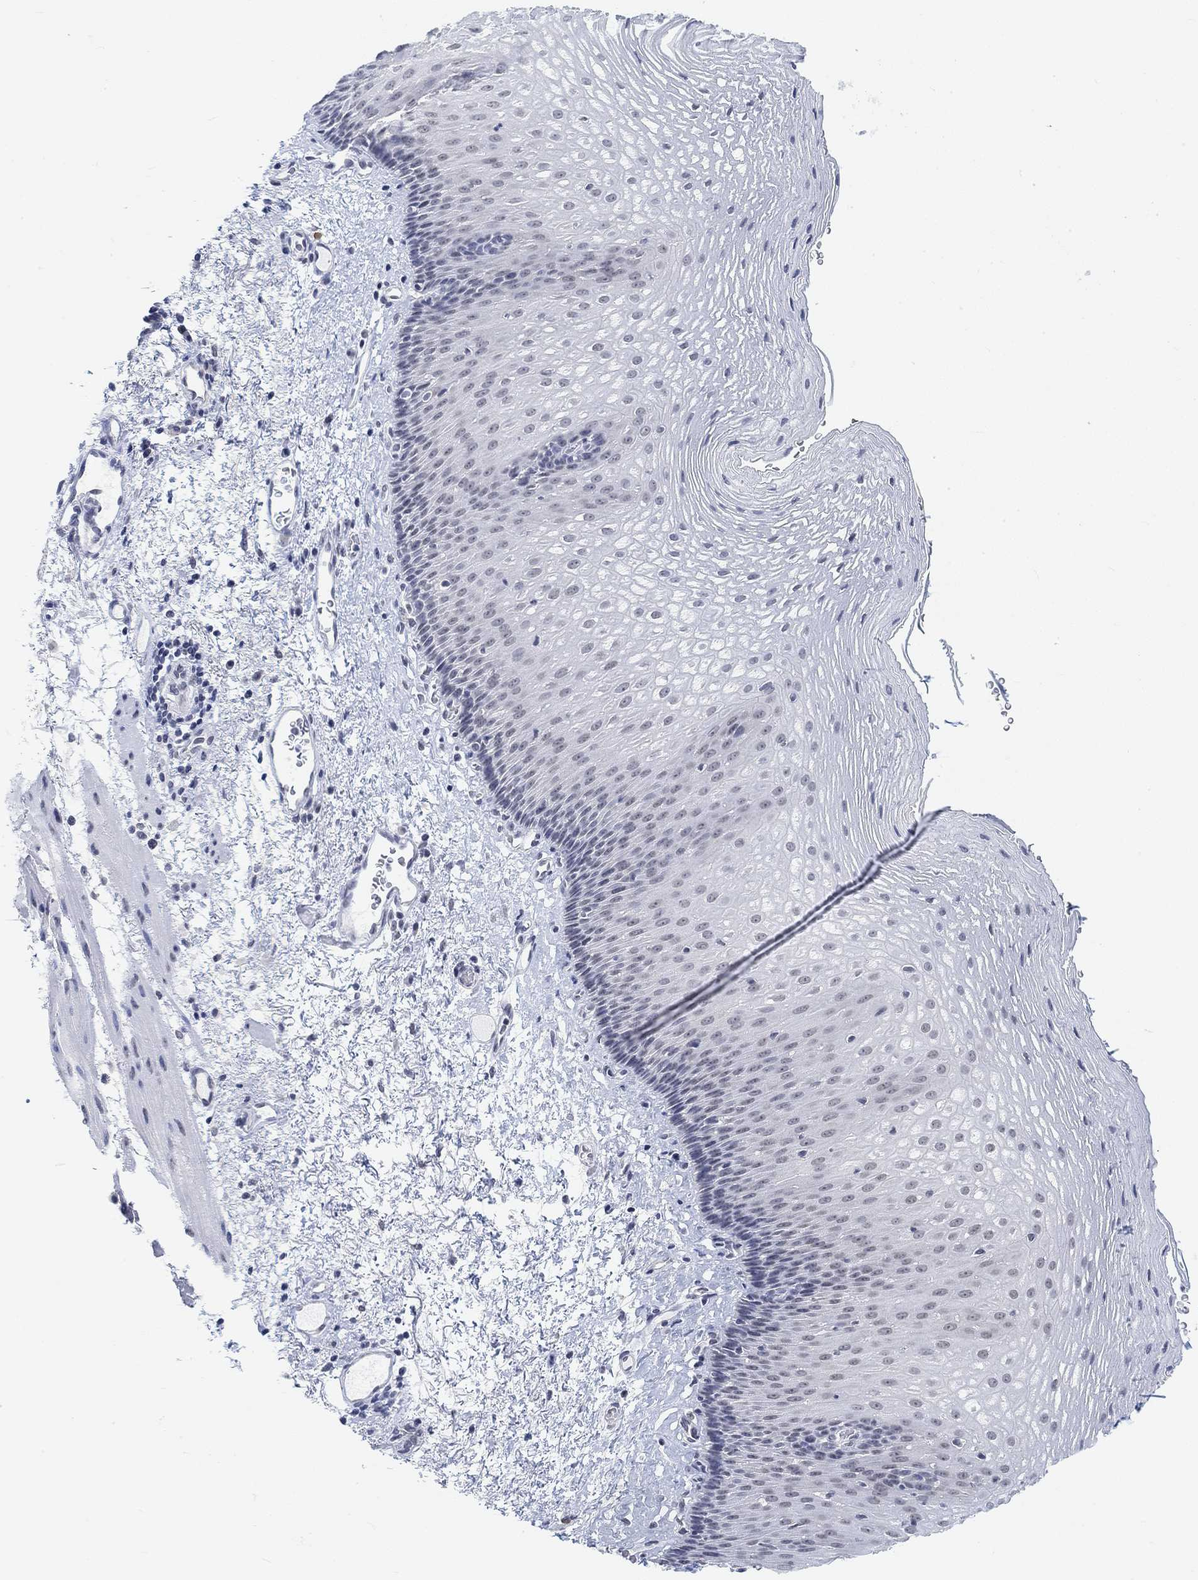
{"staining": {"intensity": "weak", "quantity": "<25%", "location": "nuclear"}, "tissue": "esophagus", "cell_type": "Squamous epithelial cells", "image_type": "normal", "snomed": [{"axis": "morphology", "description": "Normal tissue, NOS"}, {"axis": "topography", "description": "Esophagus"}], "caption": "DAB (3,3'-diaminobenzidine) immunohistochemical staining of benign human esophagus displays no significant positivity in squamous epithelial cells.", "gene": "PURG", "patient": {"sex": "male", "age": 76}}